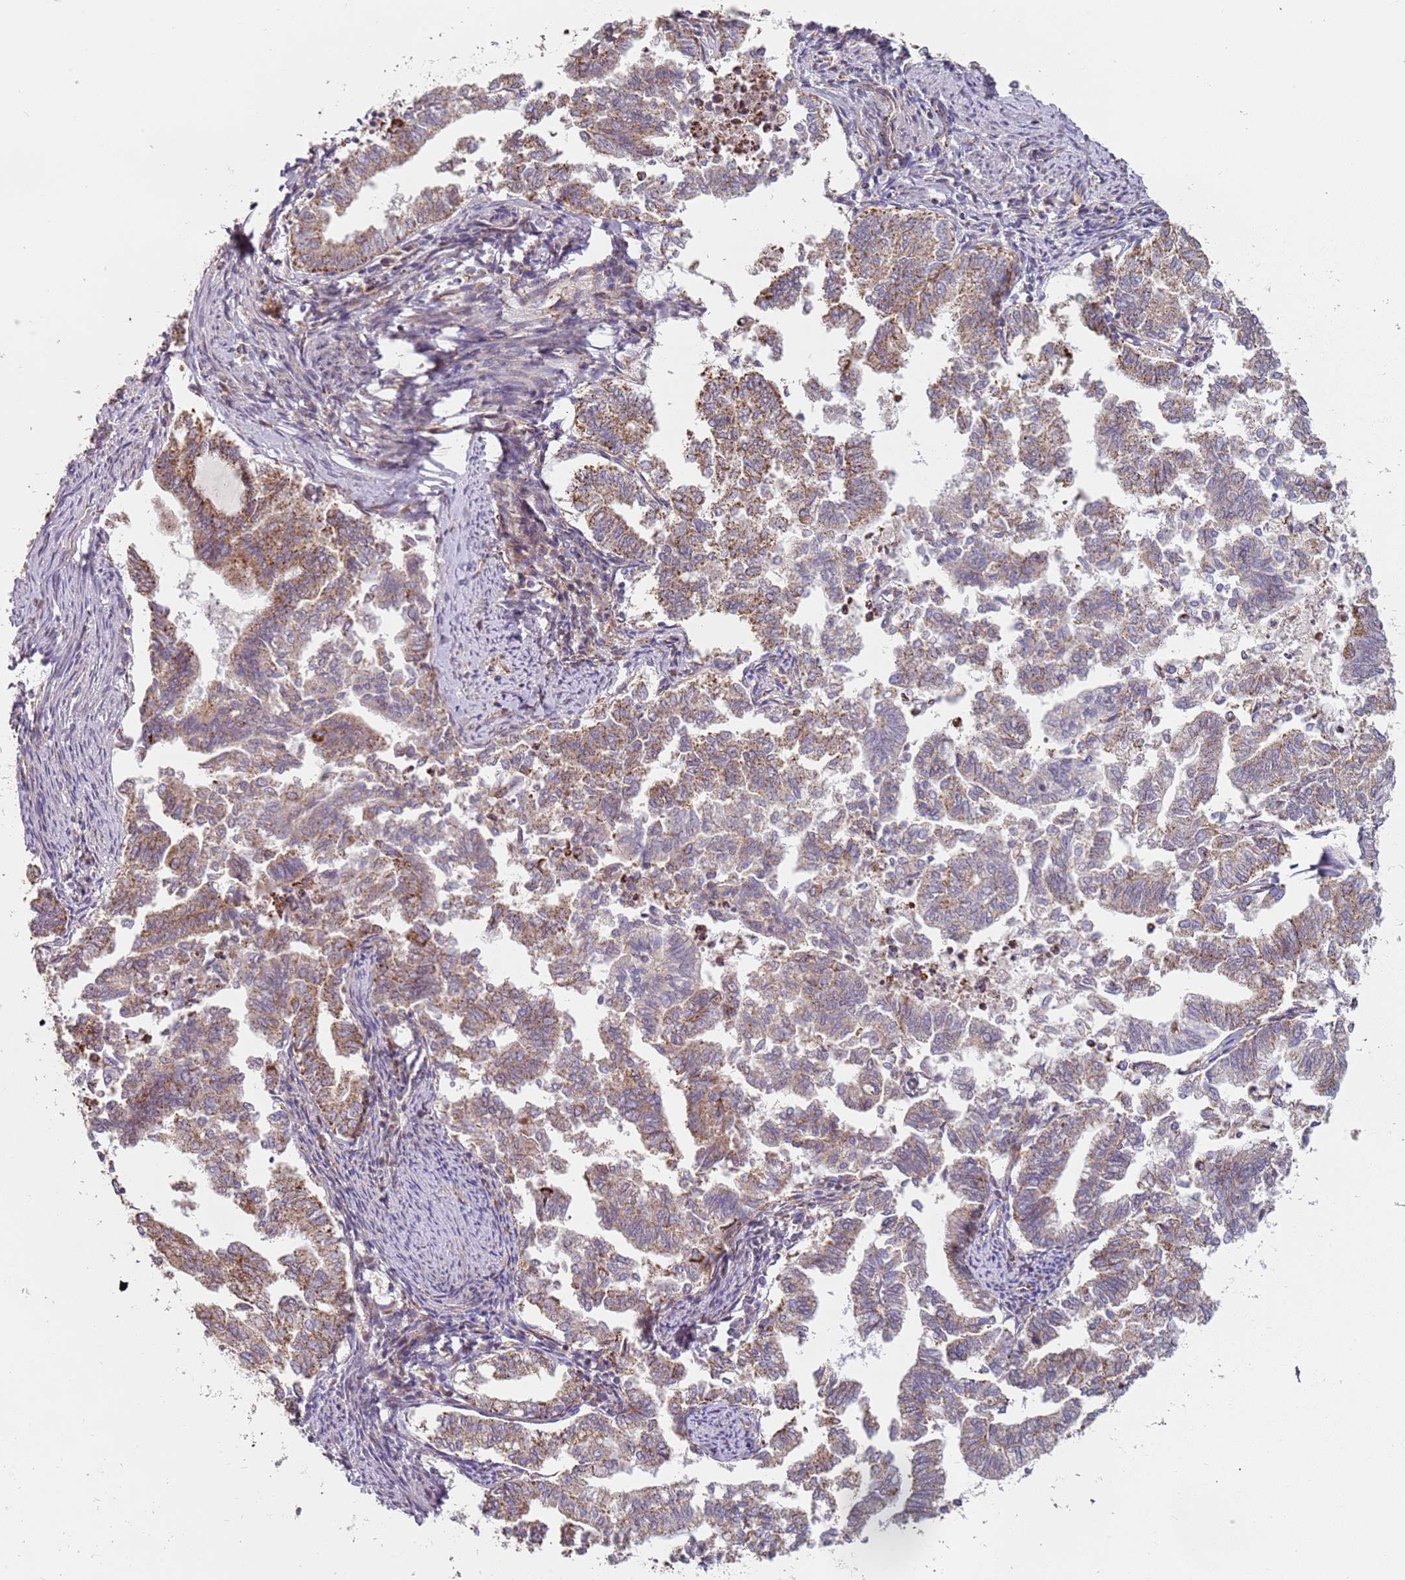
{"staining": {"intensity": "weak", "quantity": "25%-75%", "location": "cytoplasmic/membranous"}, "tissue": "endometrial cancer", "cell_type": "Tumor cells", "image_type": "cancer", "snomed": [{"axis": "morphology", "description": "Adenocarcinoma, NOS"}, {"axis": "topography", "description": "Endometrium"}], "caption": "Human endometrial cancer stained with a brown dye reveals weak cytoplasmic/membranous positive positivity in approximately 25%-75% of tumor cells.", "gene": "ALS2", "patient": {"sex": "female", "age": 79}}